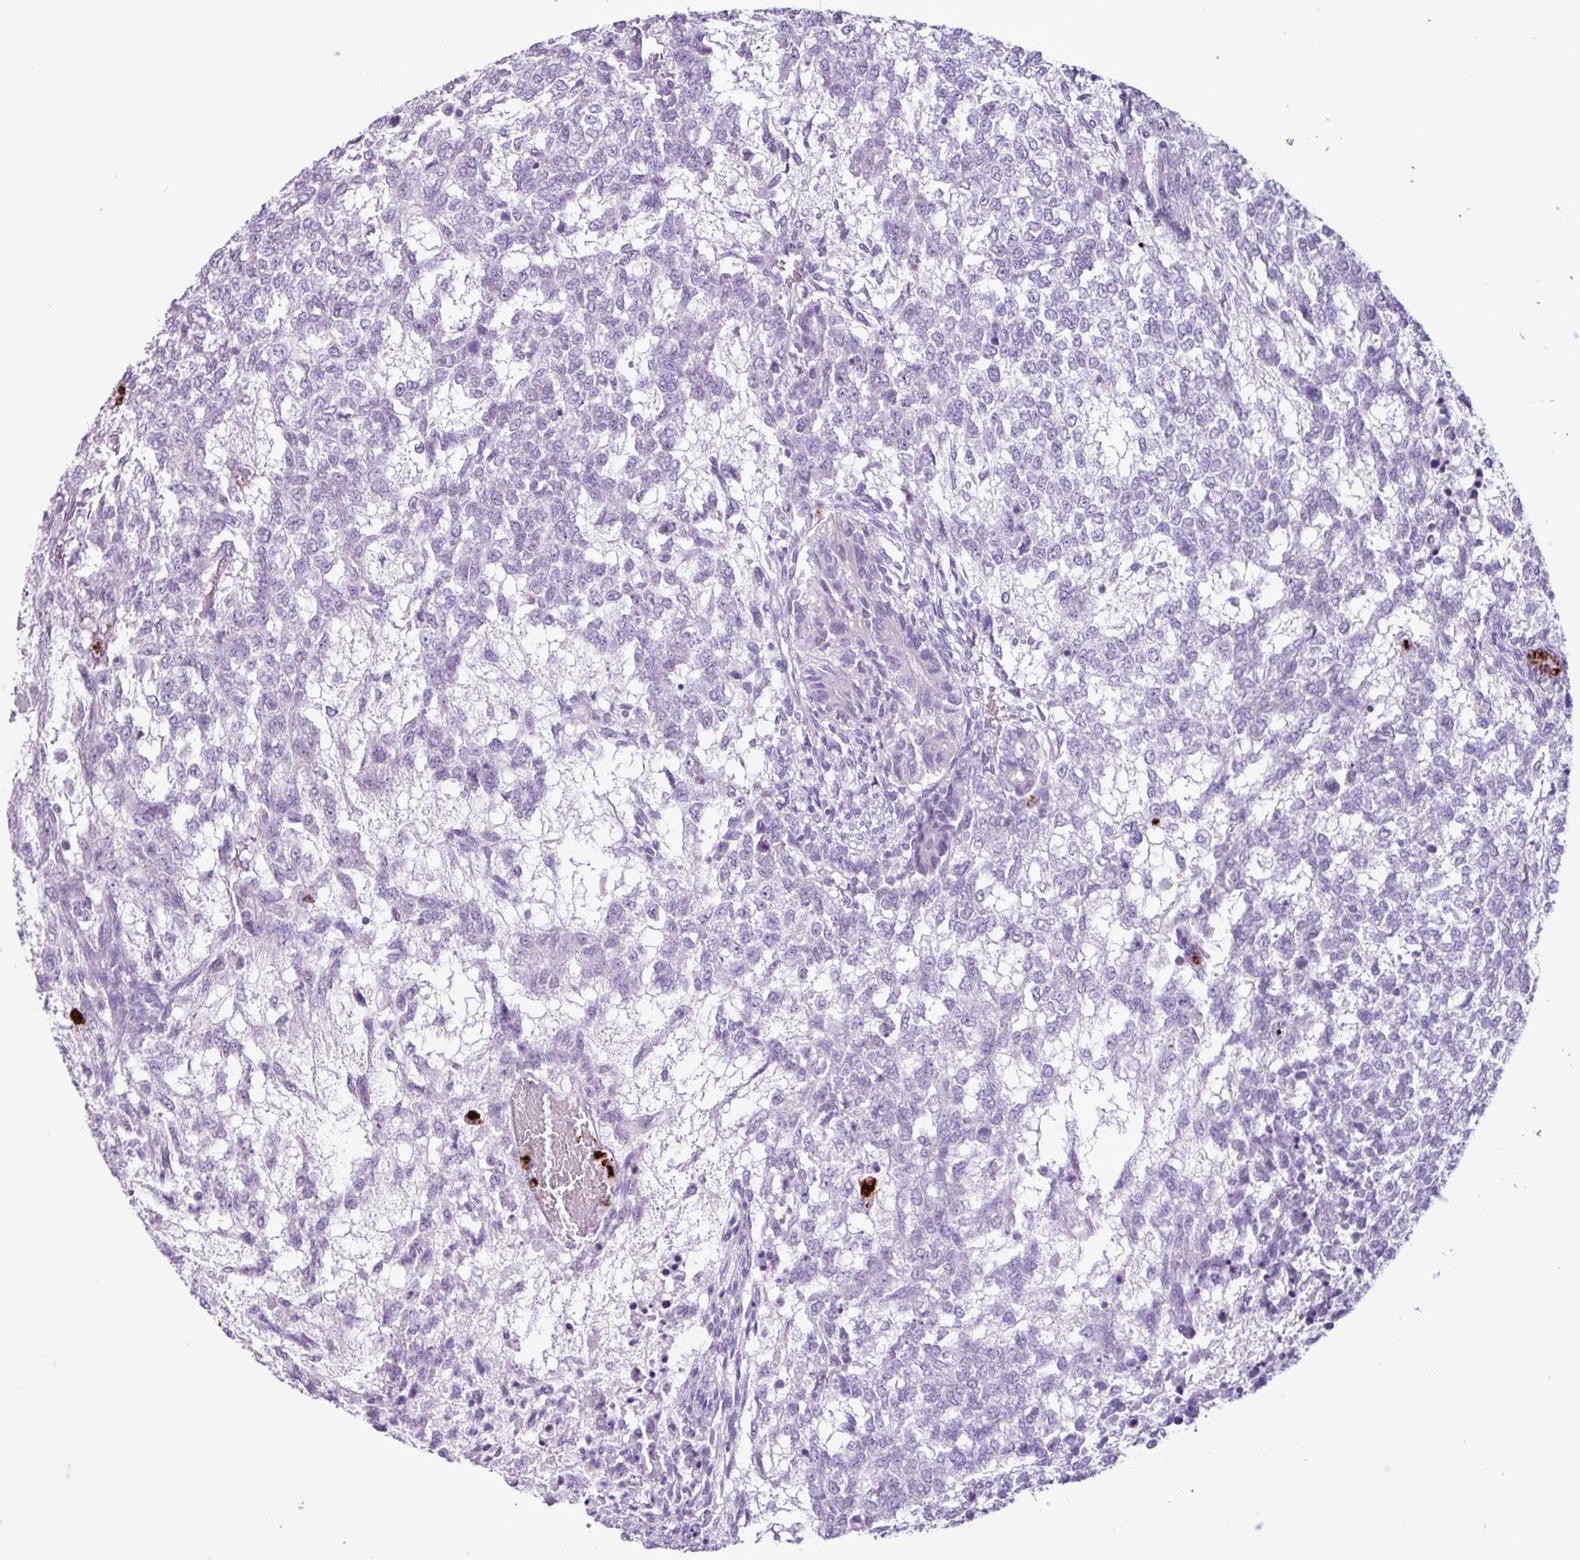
{"staining": {"intensity": "negative", "quantity": "none", "location": "none"}, "tissue": "testis cancer", "cell_type": "Tumor cells", "image_type": "cancer", "snomed": [{"axis": "morphology", "description": "Carcinoma, Embryonal, NOS"}, {"axis": "topography", "description": "Testis"}], "caption": "This is an immunohistochemistry micrograph of human testis cancer (embryonal carcinoma). There is no staining in tumor cells.", "gene": "TMEM178A", "patient": {"sex": "male", "age": 23}}